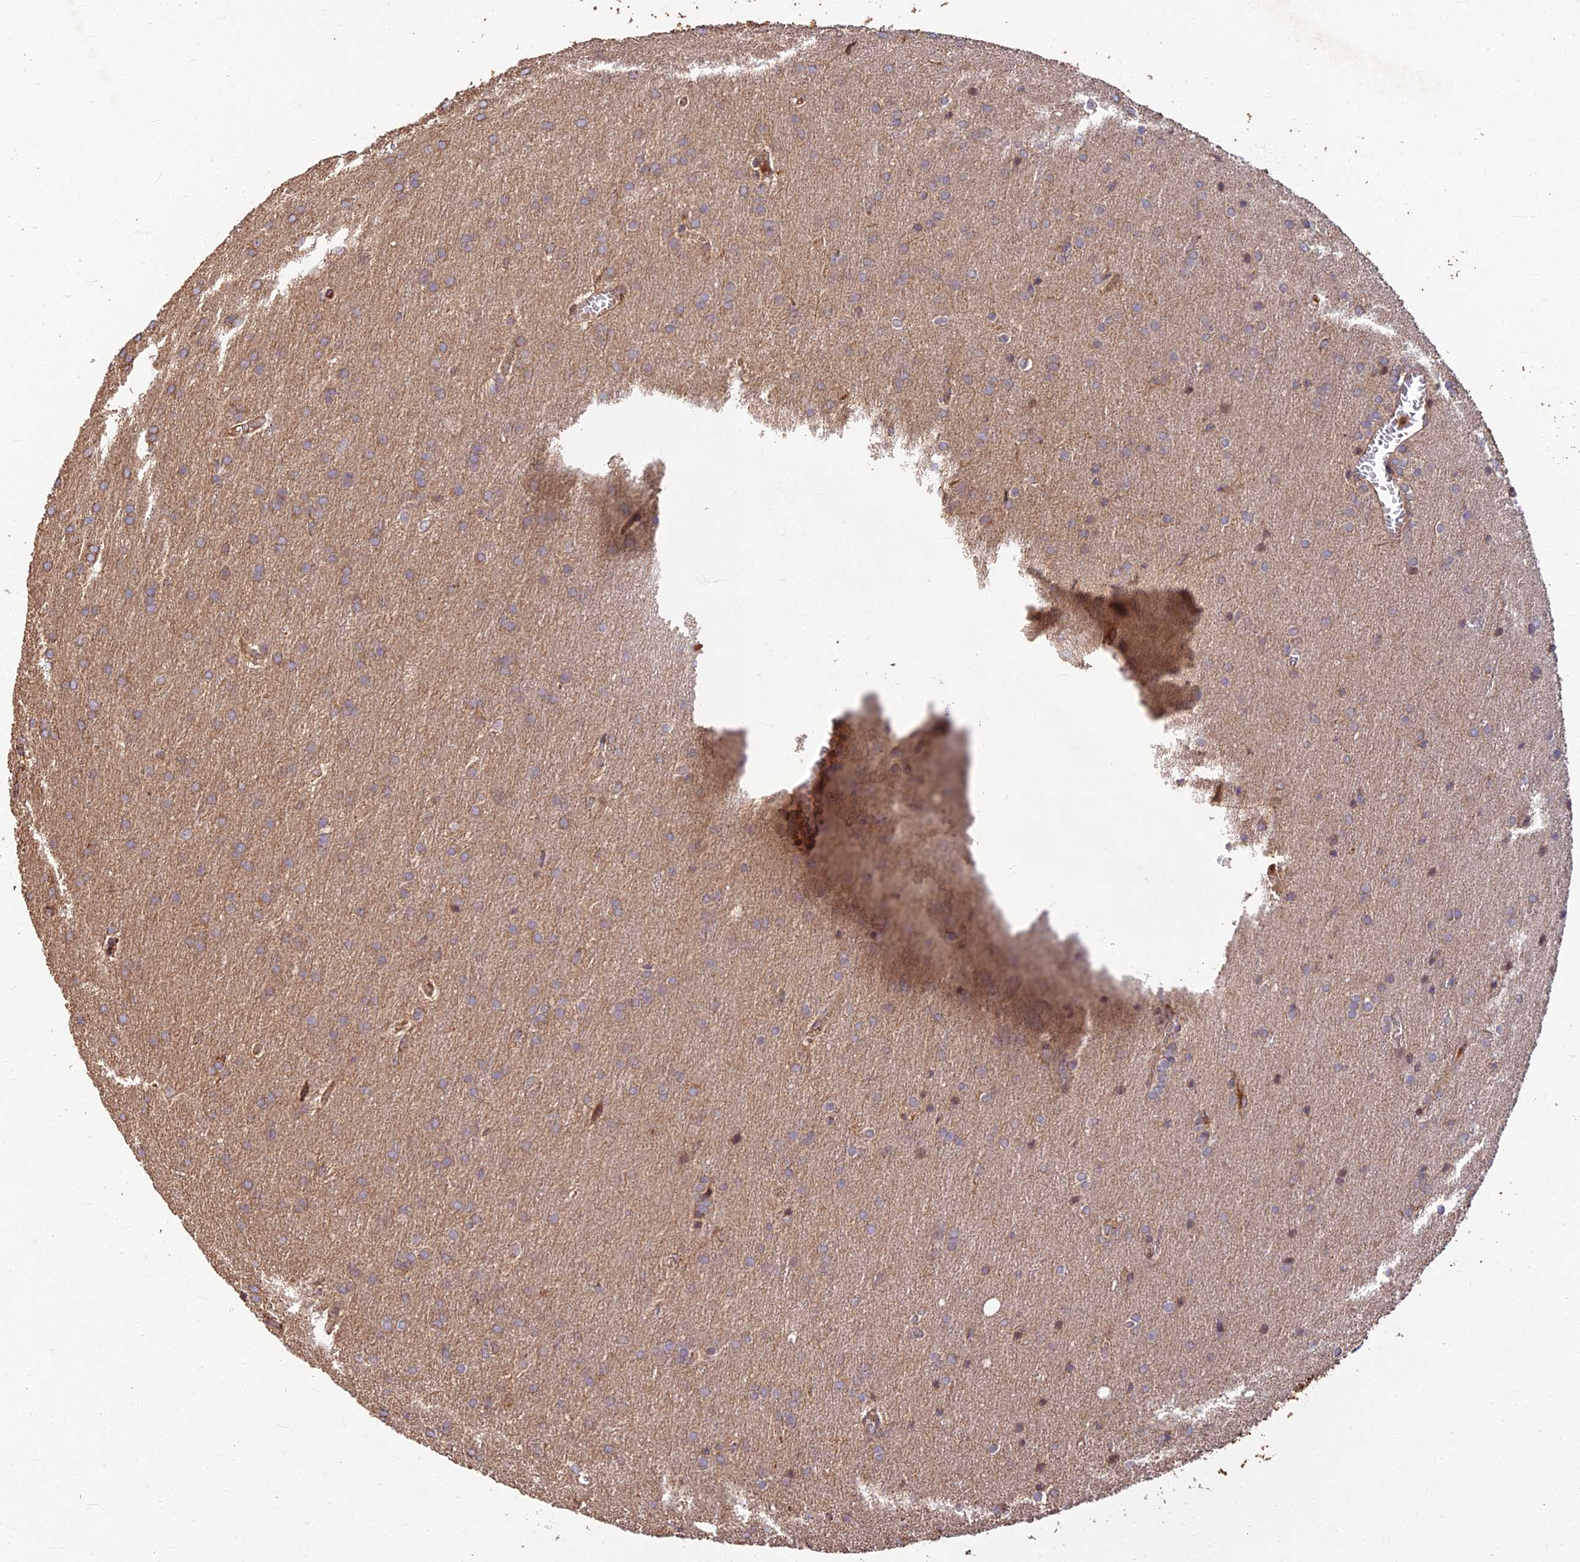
{"staining": {"intensity": "weak", "quantity": ">75%", "location": "cytoplasmic/membranous"}, "tissue": "glioma", "cell_type": "Tumor cells", "image_type": "cancer", "snomed": [{"axis": "morphology", "description": "Glioma, malignant, Low grade"}, {"axis": "topography", "description": "Brain"}], "caption": "A photomicrograph showing weak cytoplasmic/membranous expression in about >75% of tumor cells in glioma, as visualized by brown immunohistochemical staining.", "gene": "CORO1C", "patient": {"sex": "female", "age": 32}}